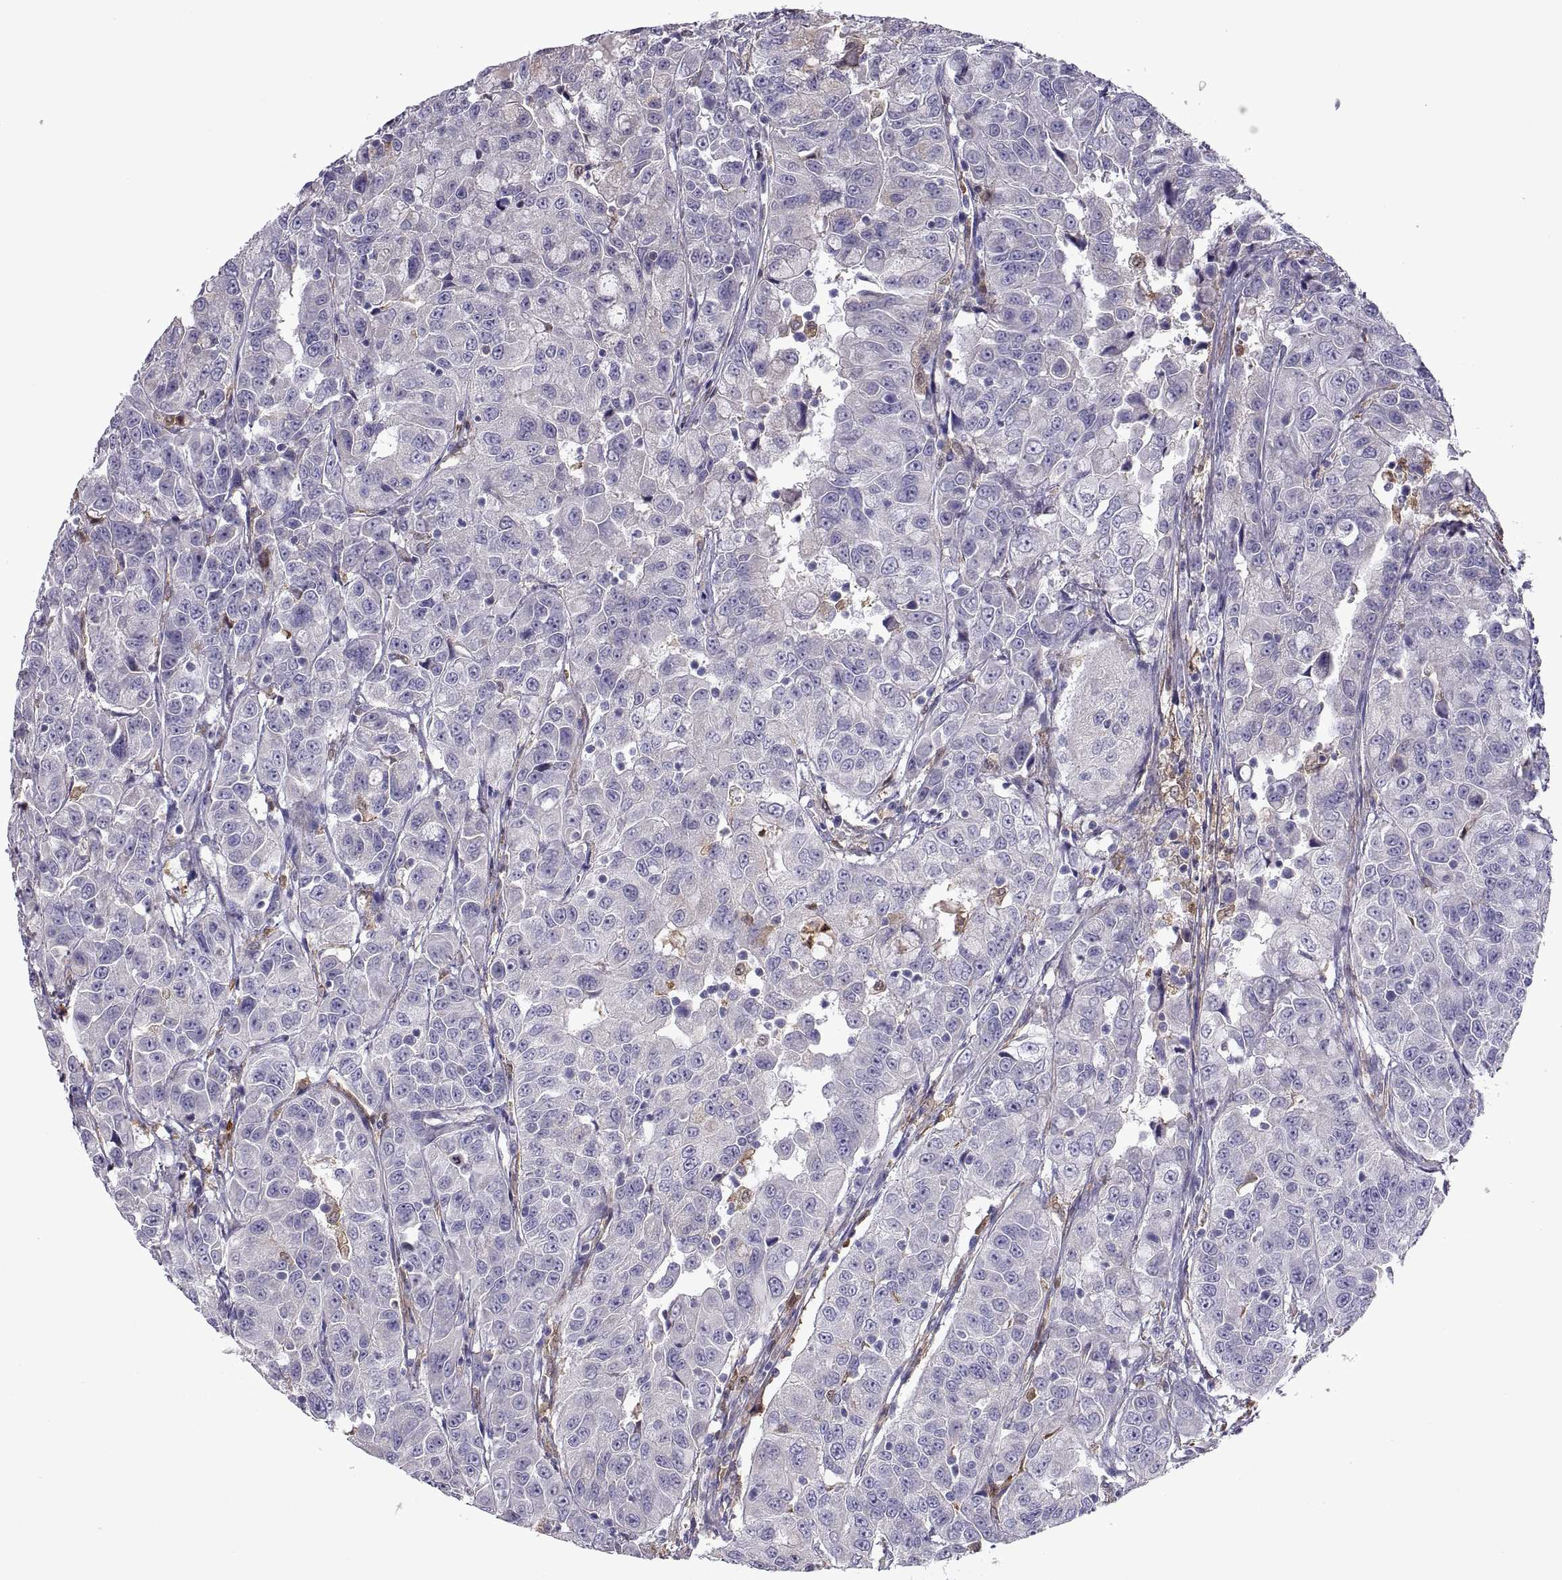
{"staining": {"intensity": "negative", "quantity": "none", "location": "none"}, "tissue": "urothelial cancer", "cell_type": "Tumor cells", "image_type": "cancer", "snomed": [{"axis": "morphology", "description": "Urothelial carcinoma, NOS"}, {"axis": "morphology", "description": "Urothelial carcinoma, High grade"}, {"axis": "topography", "description": "Urinary bladder"}], "caption": "This is an IHC histopathology image of human urothelial cancer. There is no expression in tumor cells.", "gene": "DOK3", "patient": {"sex": "female", "age": 73}}